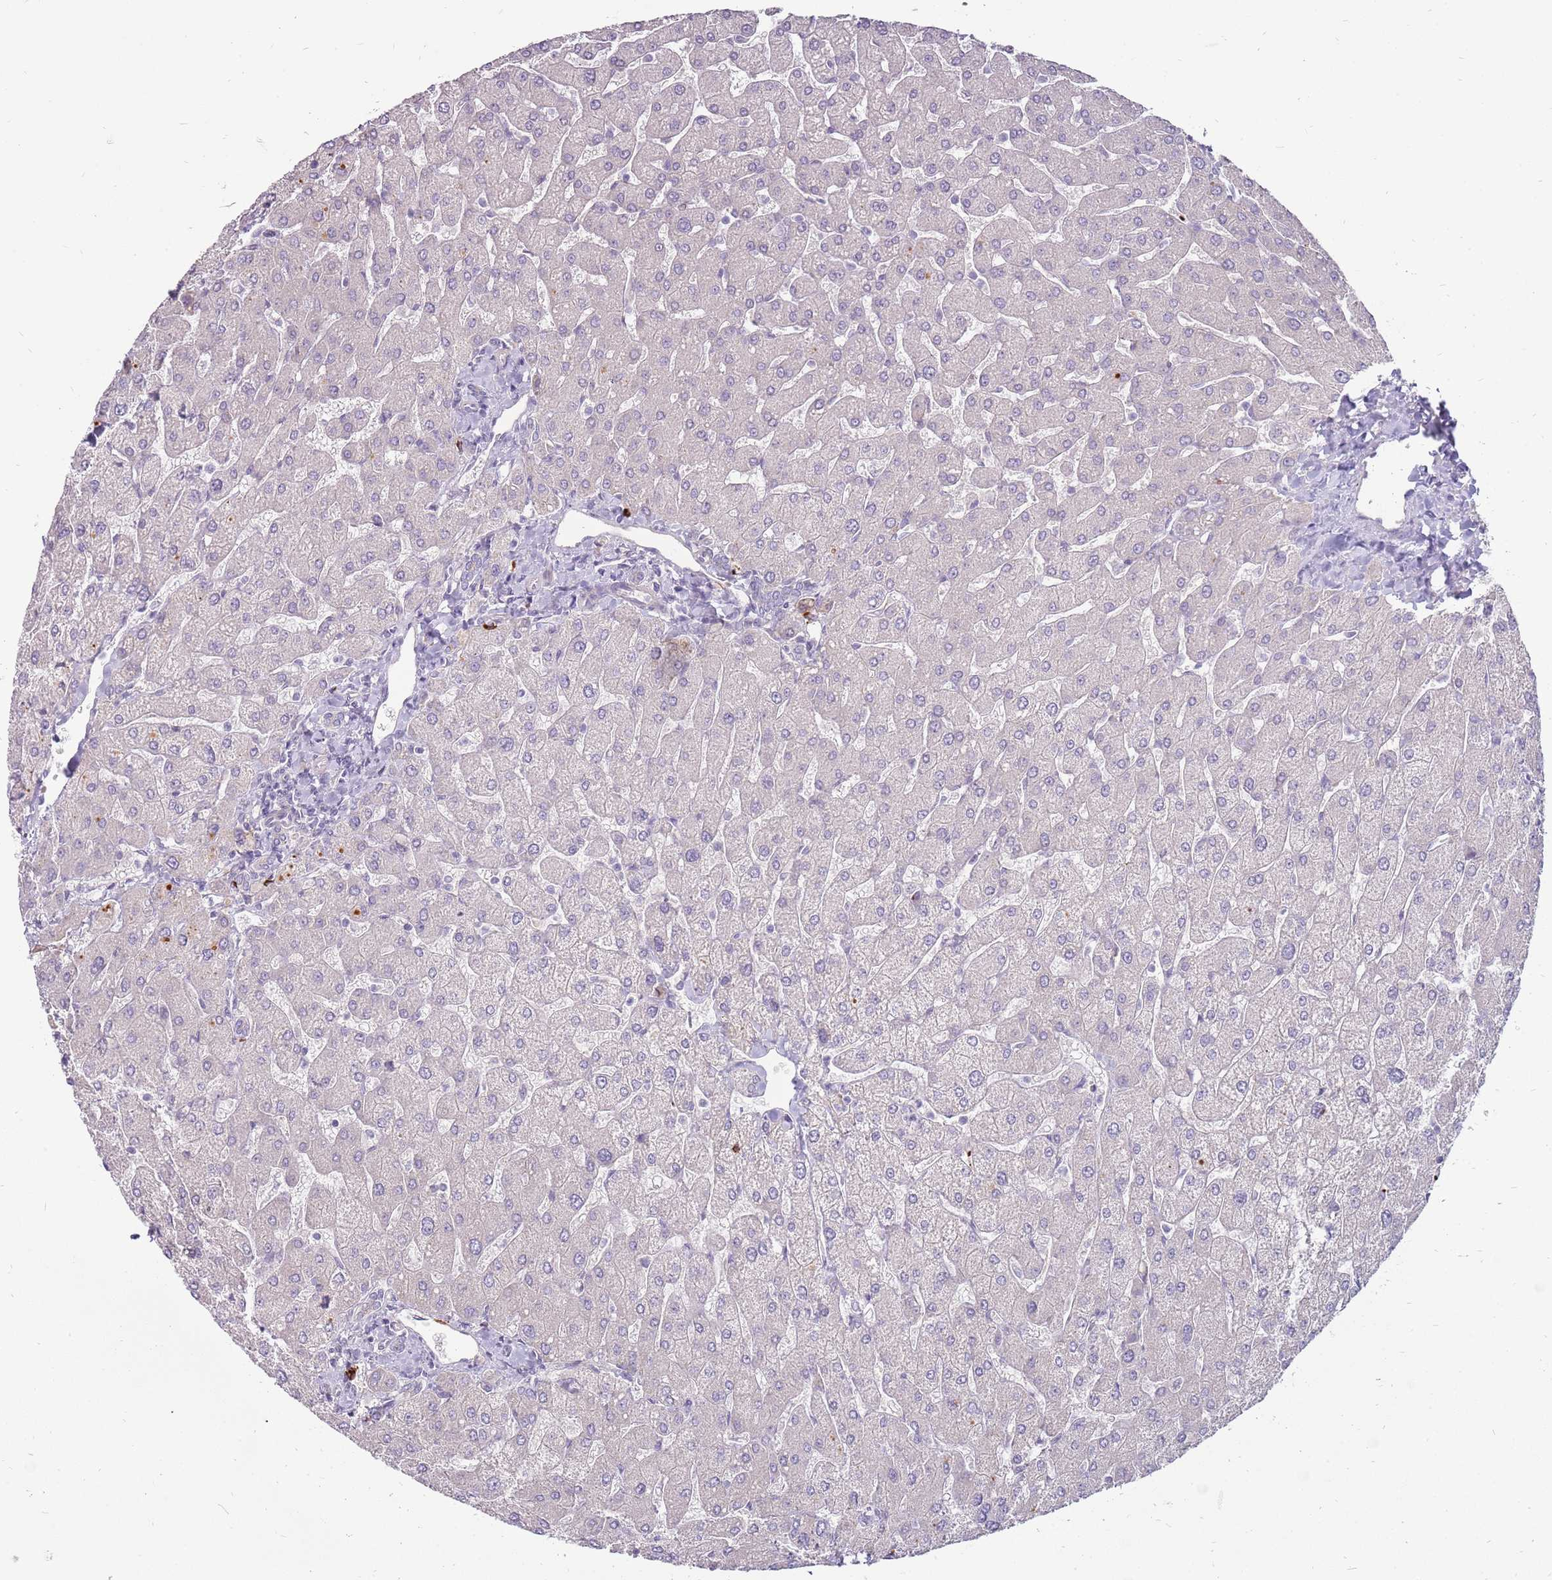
{"staining": {"intensity": "negative", "quantity": "none", "location": "none"}, "tissue": "liver", "cell_type": "Cholangiocytes", "image_type": "normal", "snomed": [{"axis": "morphology", "description": "Normal tissue, NOS"}, {"axis": "topography", "description": "Liver"}], "caption": "An immunohistochemistry (IHC) histopathology image of normal liver is shown. There is no staining in cholangiocytes of liver.", "gene": "MCUB", "patient": {"sex": "male", "age": 55}}